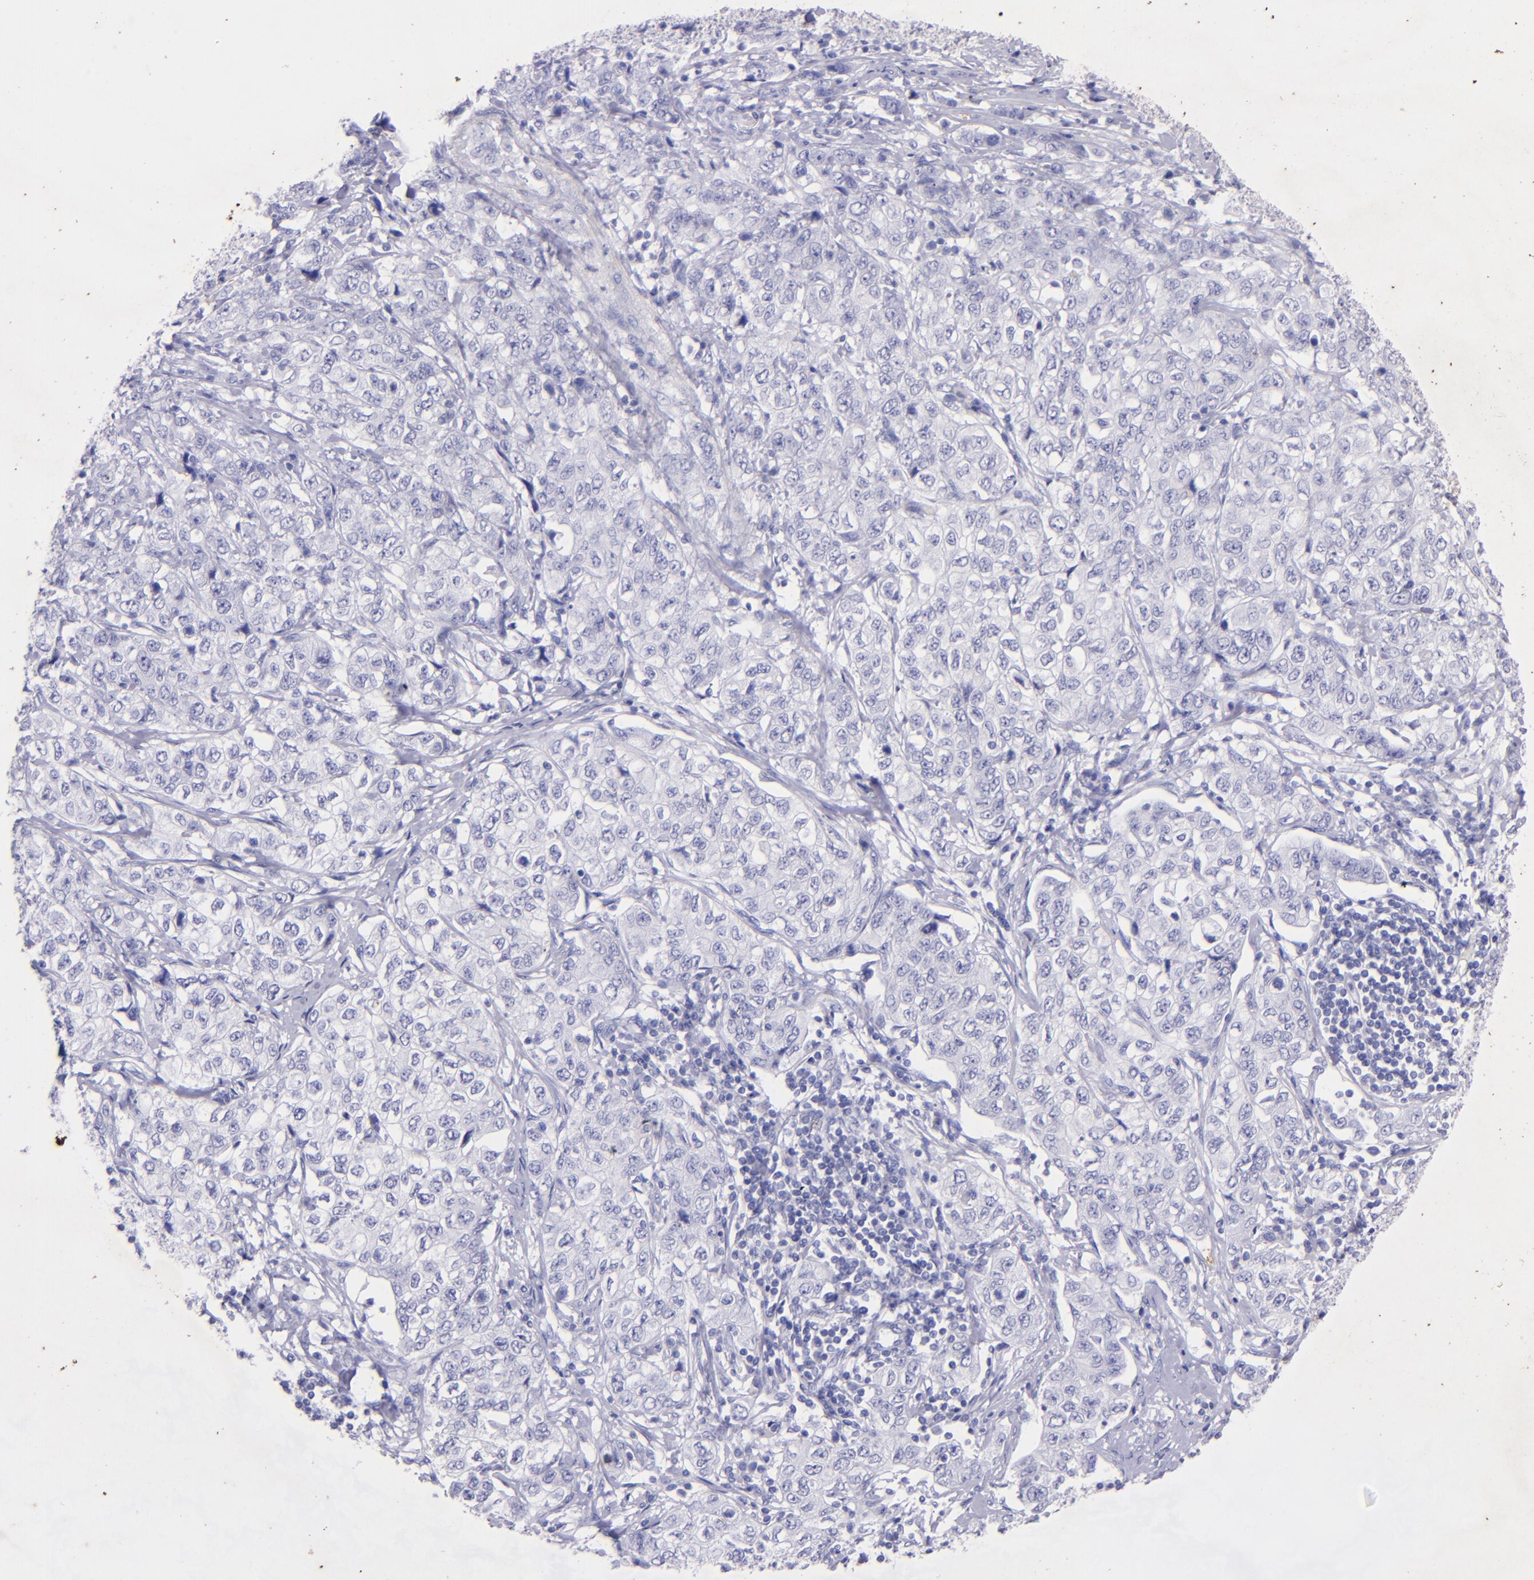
{"staining": {"intensity": "negative", "quantity": "none", "location": "none"}, "tissue": "stomach cancer", "cell_type": "Tumor cells", "image_type": "cancer", "snomed": [{"axis": "morphology", "description": "Adenocarcinoma, NOS"}, {"axis": "topography", "description": "Stomach"}], "caption": "This is a histopathology image of immunohistochemistry staining of stomach adenocarcinoma, which shows no positivity in tumor cells.", "gene": "UCHL1", "patient": {"sex": "male", "age": 48}}